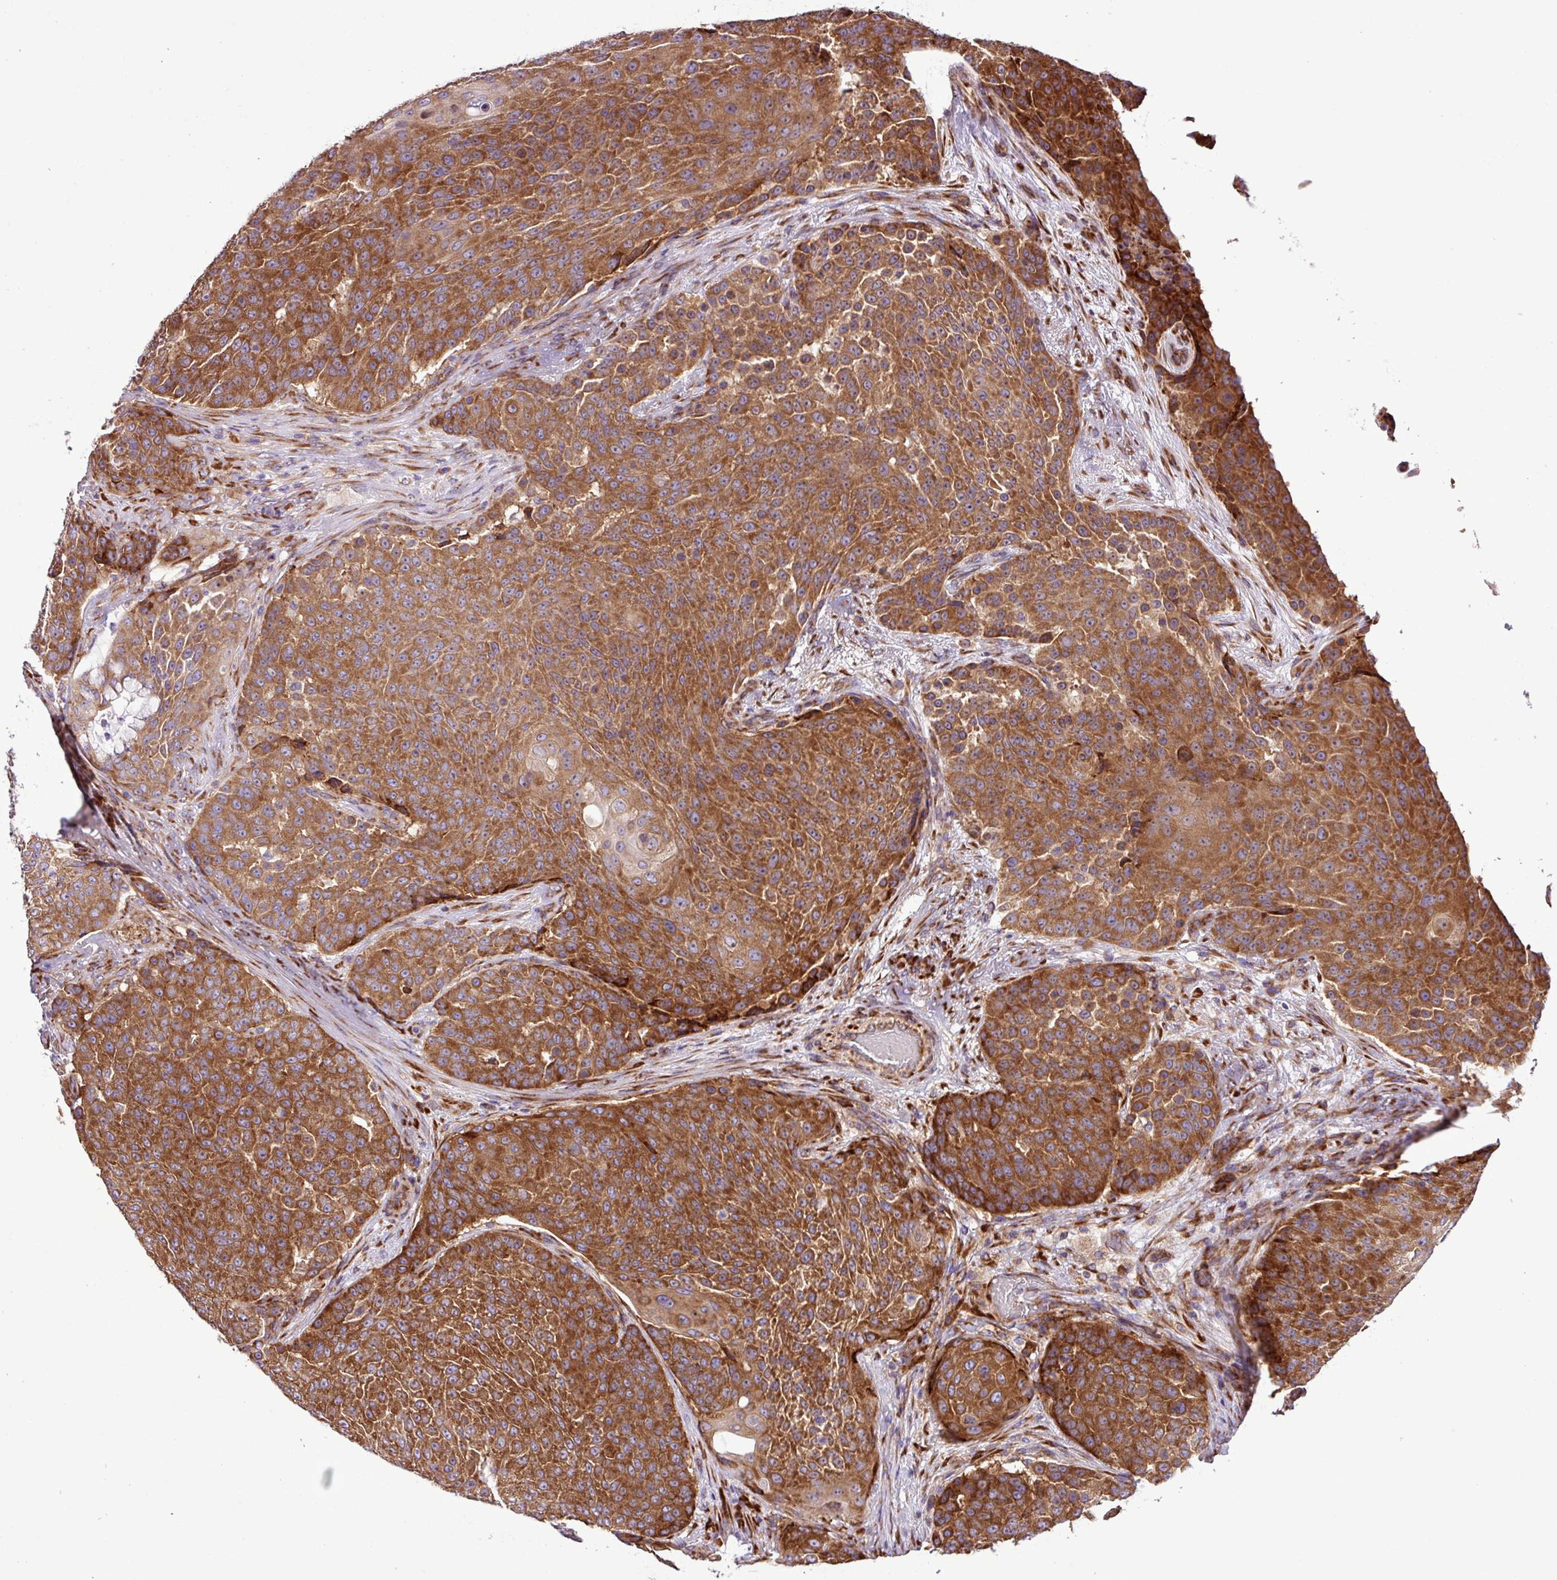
{"staining": {"intensity": "strong", "quantity": ">75%", "location": "cytoplasmic/membranous"}, "tissue": "urothelial cancer", "cell_type": "Tumor cells", "image_type": "cancer", "snomed": [{"axis": "morphology", "description": "Urothelial carcinoma, High grade"}, {"axis": "topography", "description": "Urinary bladder"}], "caption": "This photomicrograph displays urothelial cancer stained with immunohistochemistry to label a protein in brown. The cytoplasmic/membranous of tumor cells show strong positivity for the protein. Nuclei are counter-stained blue.", "gene": "RPL13", "patient": {"sex": "female", "age": 63}}